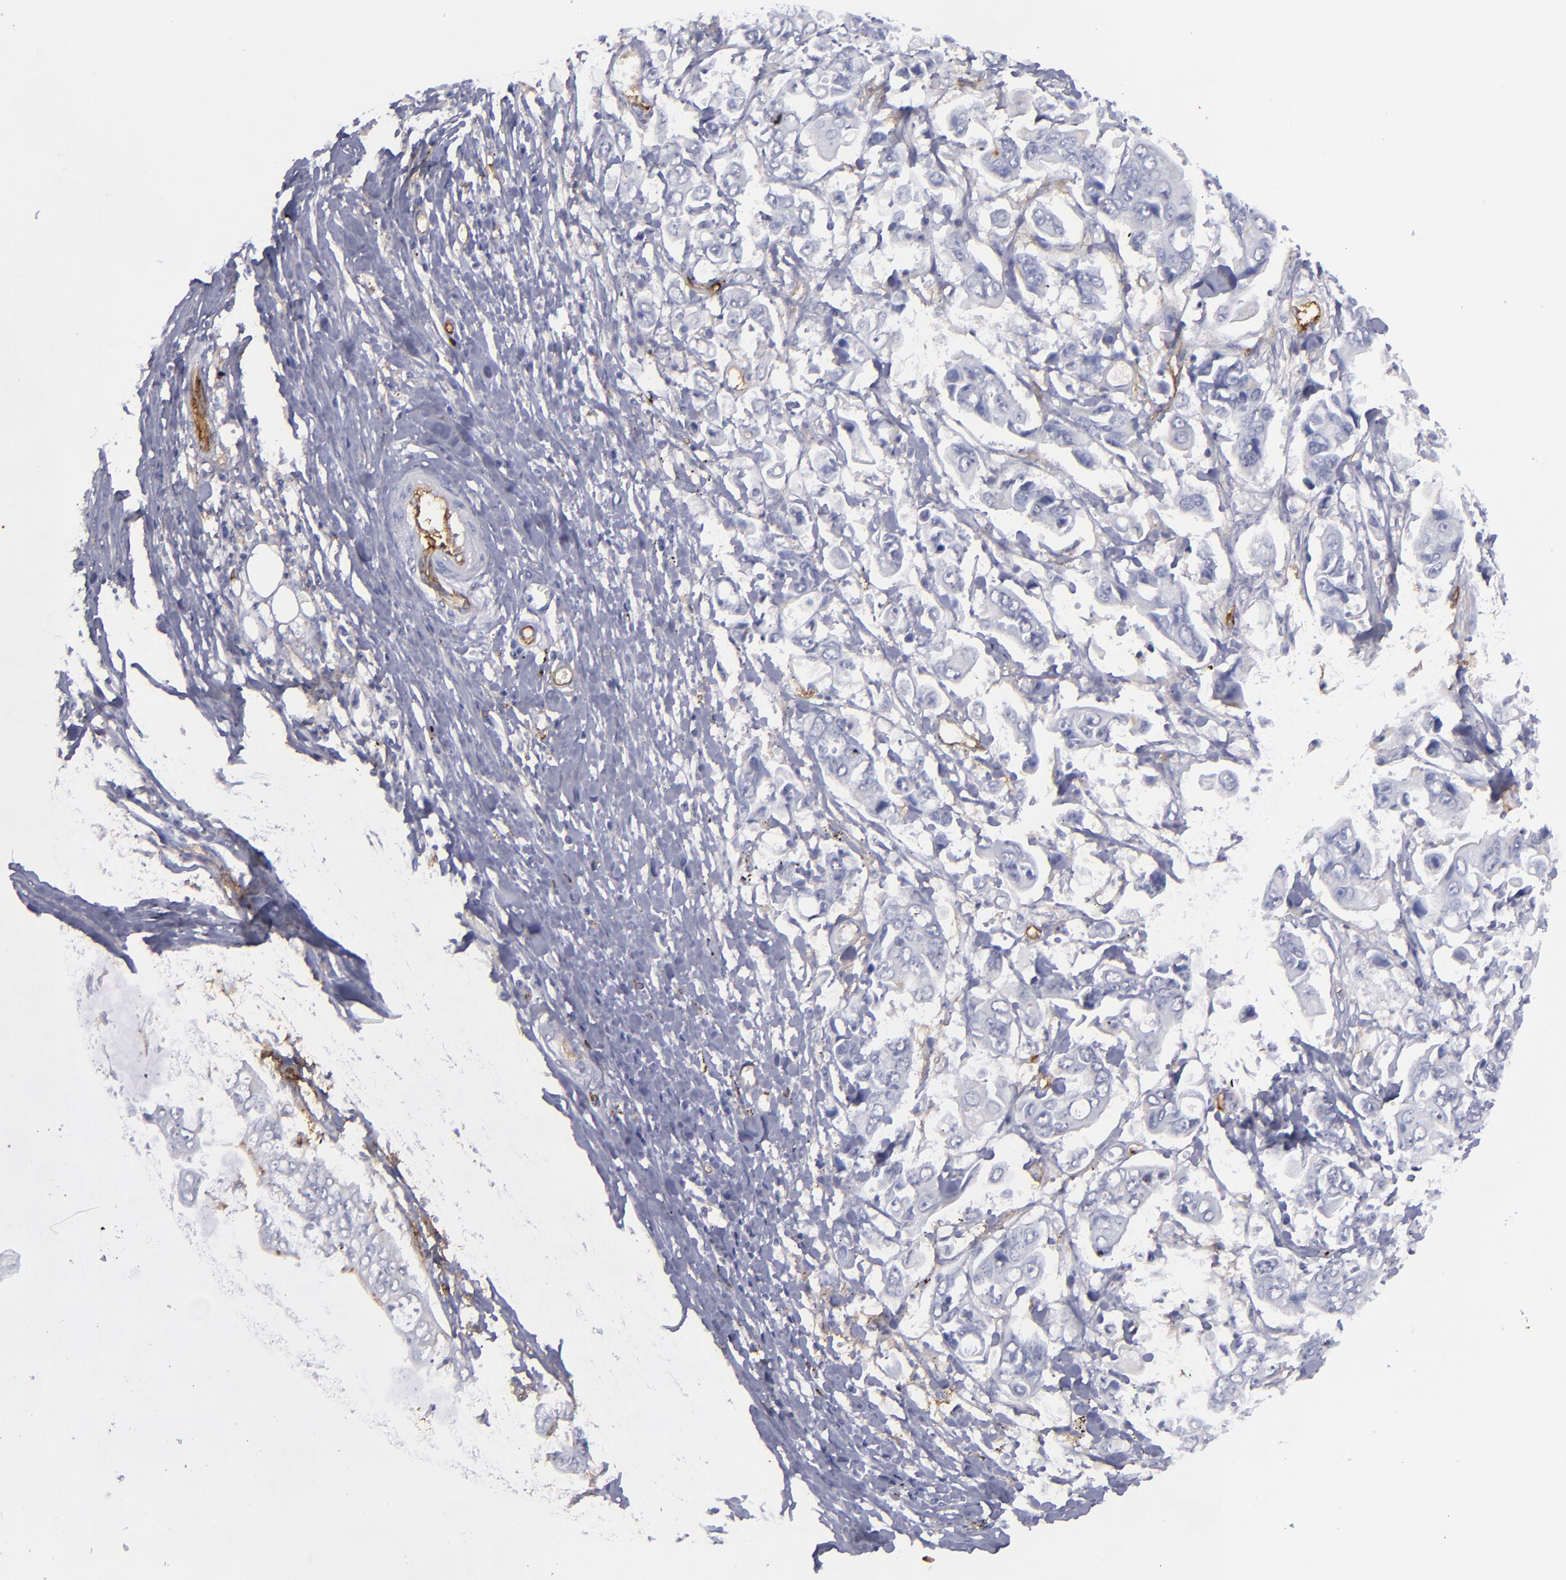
{"staining": {"intensity": "negative", "quantity": "none", "location": "none"}, "tissue": "stomach cancer", "cell_type": "Tumor cells", "image_type": "cancer", "snomed": [{"axis": "morphology", "description": "Adenocarcinoma, NOS"}, {"axis": "topography", "description": "Stomach, upper"}], "caption": "This image is of stomach adenocarcinoma stained with IHC to label a protein in brown with the nuclei are counter-stained blue. There is no staining in tumor cells.", "gene": "ACE", "patient": {"sex": "male", "age": 80}}